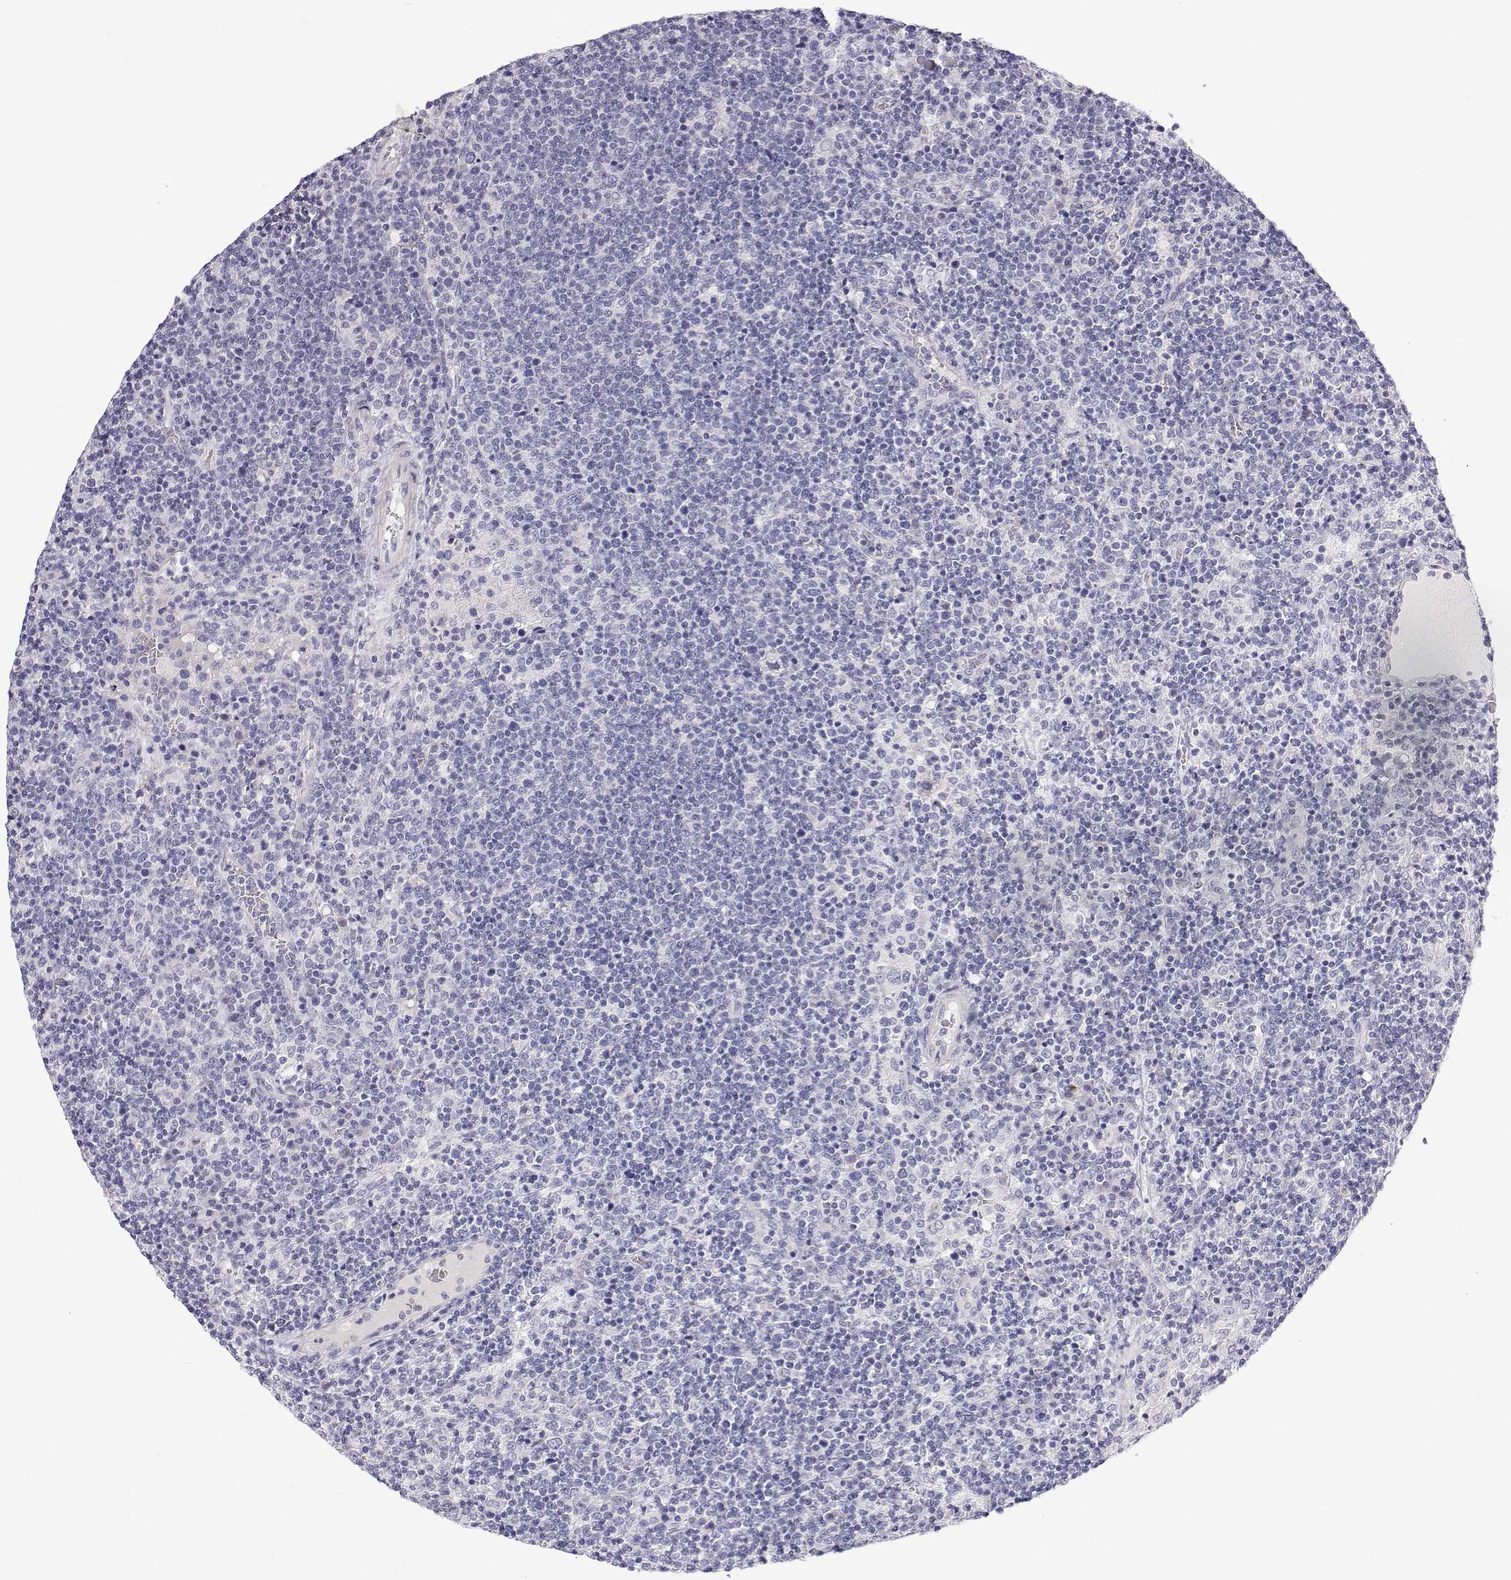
{"staining": {"intensity": "negative", "quantity": "none", "location": "none"}, "tissue": "lymphoma", "cell_type": "Tumor cells", "image_type": "cancer", "snomed": [{"axis": "morphology", "description": "Malignant lymphoma, non-Hodgkin's type, High grade"}, {"axis": "topography", "description": "Lymph node"}], "caption": "Protein analysis of lymphoma shows no significant staining in tumor cells. (DAB immunohistochemistry (IHC) with hematoxylin counter stain).", "gene": "ANKRD65", "patient": {"sex": "male", "age": 61}}